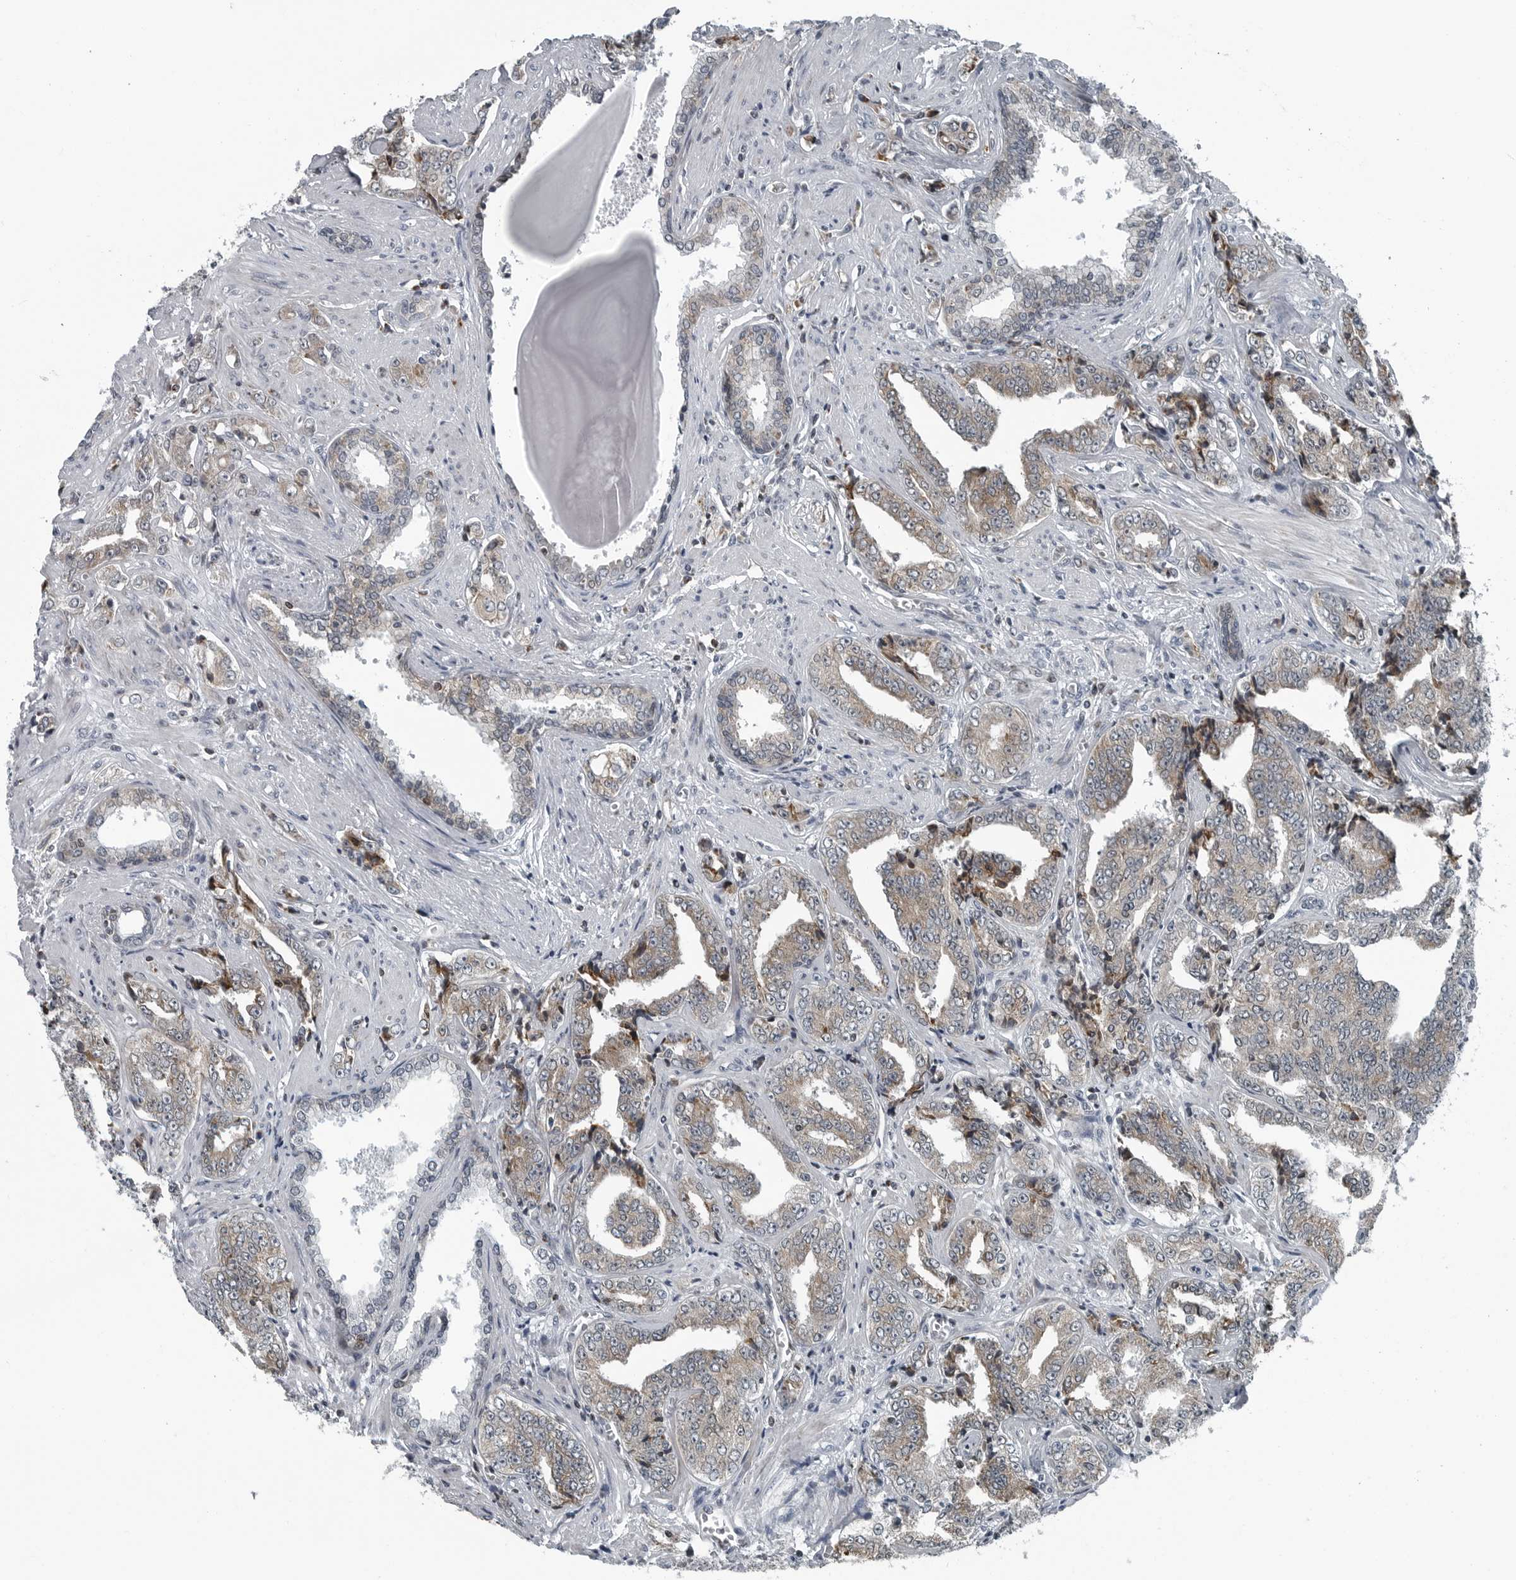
{"staining": {"intensity": "weak", "quantity": ">75%", "location": "cytoplasmic/membranous"}, "tissue": "prostate cancer", "cell_type": "Tumor cells", "image_type": "cancer", "snomed": [{"axis": "morphology", "description": "Adenocarcinoma, High grade"}, {"axis": "topography", "description": "Prostate"}], "caption": "Protein staining shows weak cytoplasmic/membranous staining in about >75% of tumor cells in prostate cancer.", "gene": "GAK", "patient": {"sex": "male", "age": 71}}